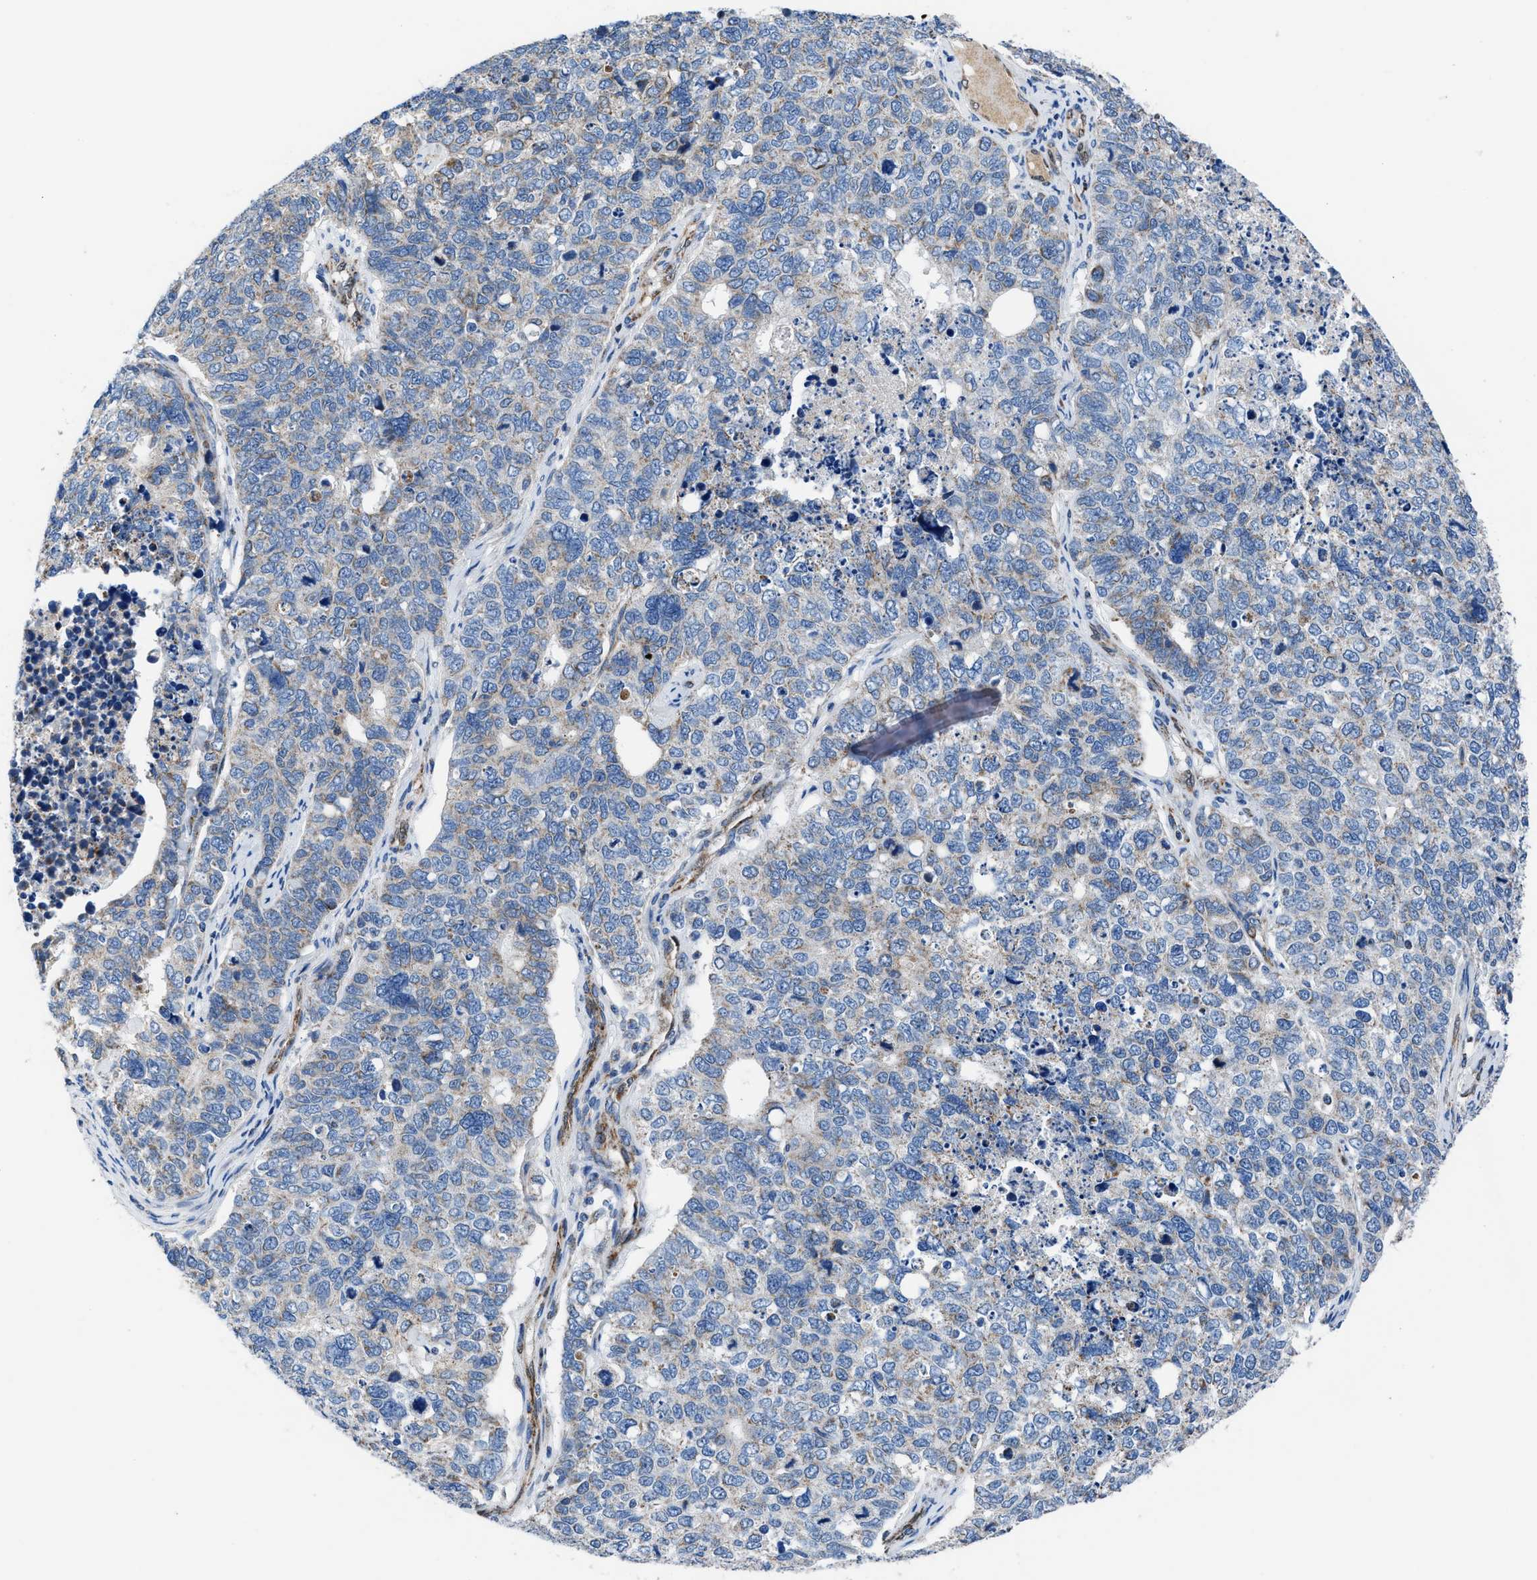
{"staining": {"intensity": "negative", "quantity": "none", "location": "none"}, "tissue": "cervical cancer", "cell_type": "Tumor cells", "image_type": "cancer", "snomed": [{"axis": "morphology", "description": "Squamous cell carcinoma, NOS"}, {"axis": "topography", "description": "Cervix"}], "caption": "This is an immunohistochemistry histopathology image of cervical cancer (squamous cell carcinoma). There is no positivity in tumor cells.", "gene": "LMO2", "patient": {"sex": "female", "age": 63}}